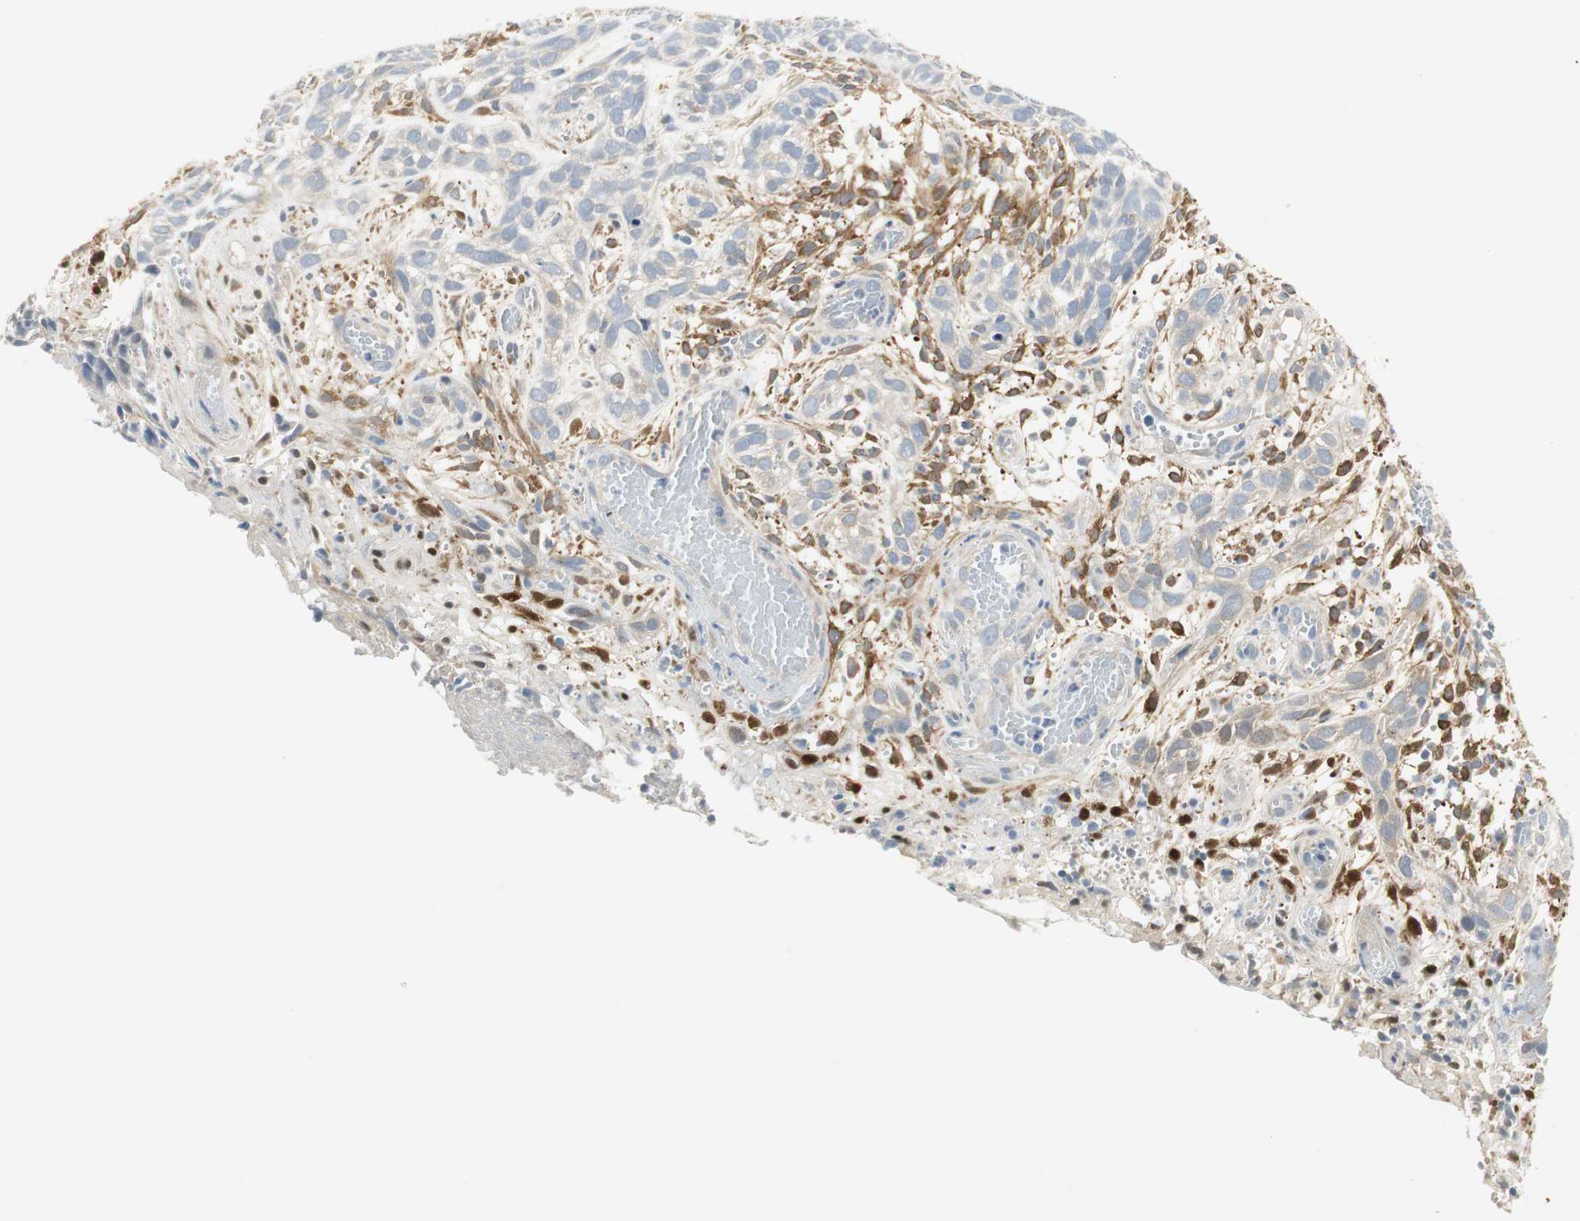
{"staining": {"intensity": "weak", "quantity": "<25%", "location": "cytoplasmic/membranous"}, "tissue": "skin cancer", "cell_type": "Tumor cells", "image_type": "cancer", "snomed": [{"axis": "morphology", "description": "Basal cell carcinoma"}, {"axis": "topography", "description": "Skin"}], "caption": "The photomicrograph displays no significant positivity in tumor cells of skin cancer (basal cell carcinoma).", "gene": "STON1-GTF2A1L", "patient": {"sex": "male", "age": 87}}